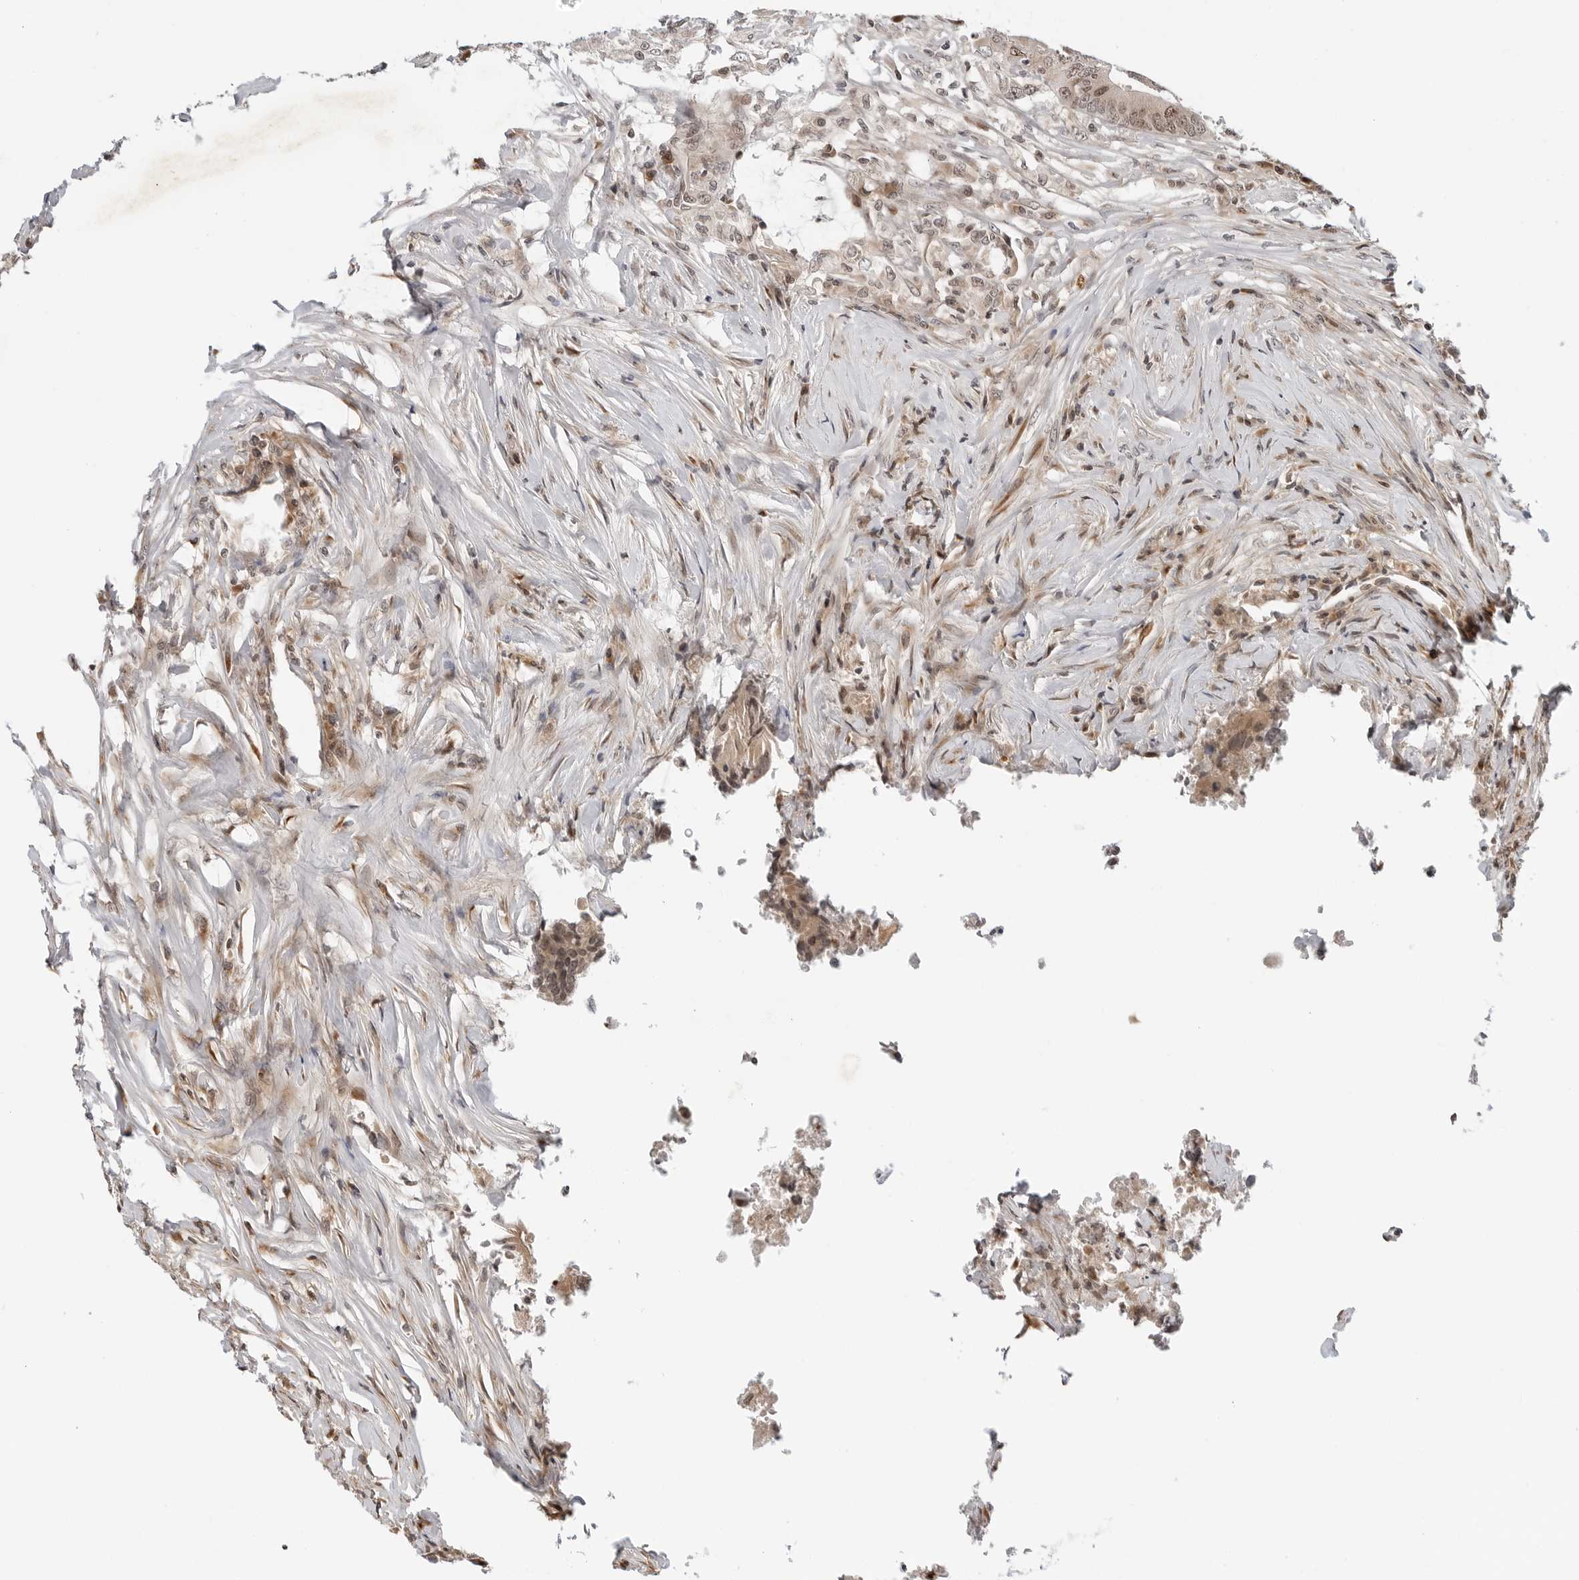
{"staining": {"intensity": "weak", "quantity": ">75%", "location": "nuclear"}, "tissue": "colorectal cancer", "cell_type": "Tumor cells", "image_type": "cancer", "snomed": [{"axis": "morphology", "description": "Adenocarcinoma, NOS"}, {"axis": "topography", "description": "Colon"}], "caption": "Weak nuclear expression for a protein is present in about >75% of tumor cells of adenocarcinoma (colorectal) using immunohistochemistry.", "gene": "TIPRL", "patient": {"sex": "male", "age": 71}}